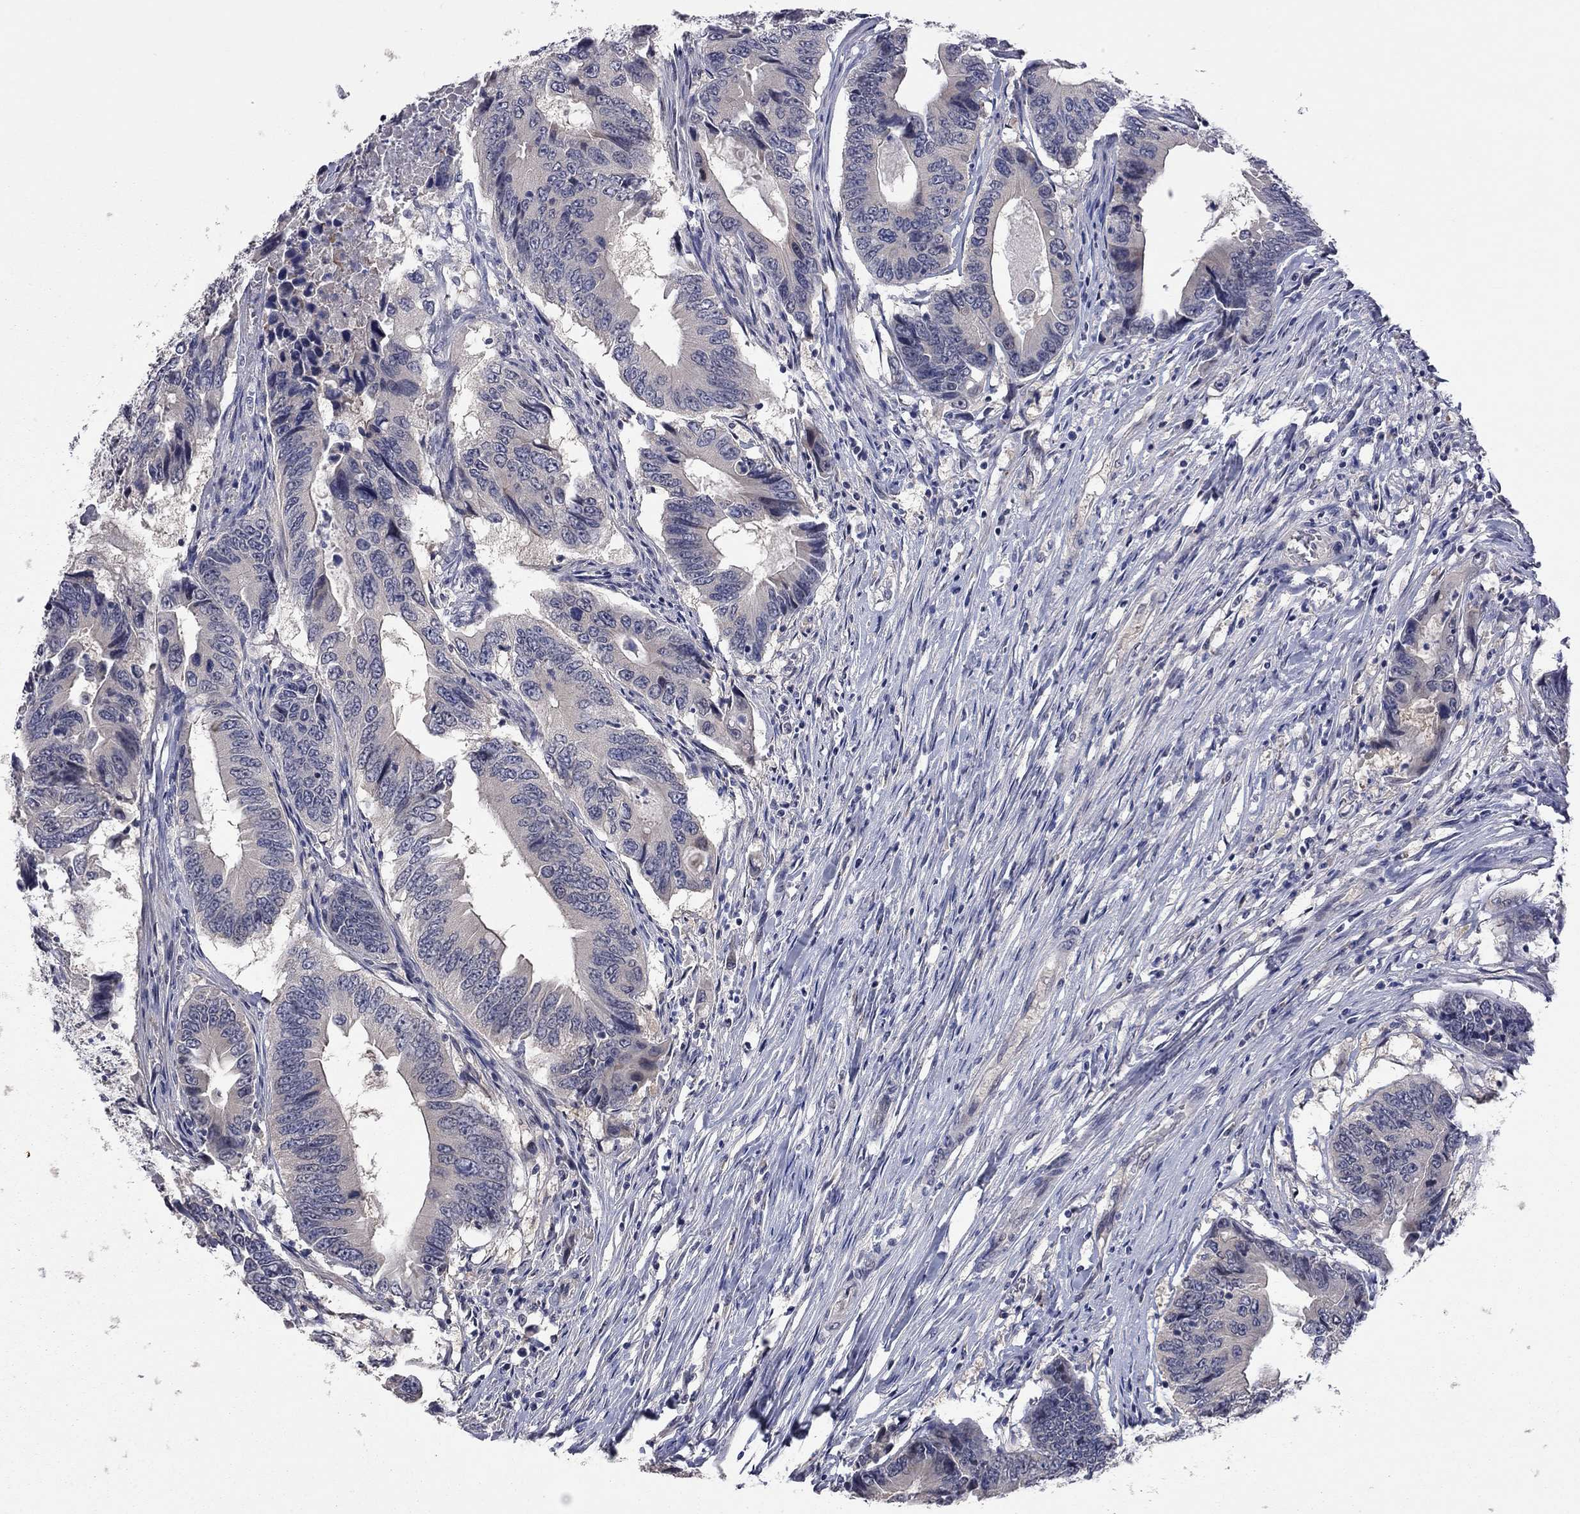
{"staining": {"intensity": "negative", "quantity": "none", "location": "none"}, "tissue": "colorectal cancer", "cell_type": "Tumor cells", "image_type": "cancer", "snomed": [{"axis": "morphology", "description": "Adenocarcinoma, NOS"}, {"axis": "topography", "description": "Colon"}], "caption": "High magnification brightfield microscopy of adenocarcinoma (colorectal) stained with DAB (3,3'-diaminobenzidine) (brown) and counterstained with hematoxylin (blue): tumor cells show no significant expression. (DAB (3,3'-diaminobenzidine) IHC visualized using brightfield microscopy, high magnification).", "gene": "FABP12", "patient": {"sex": "female", "age": 90}}